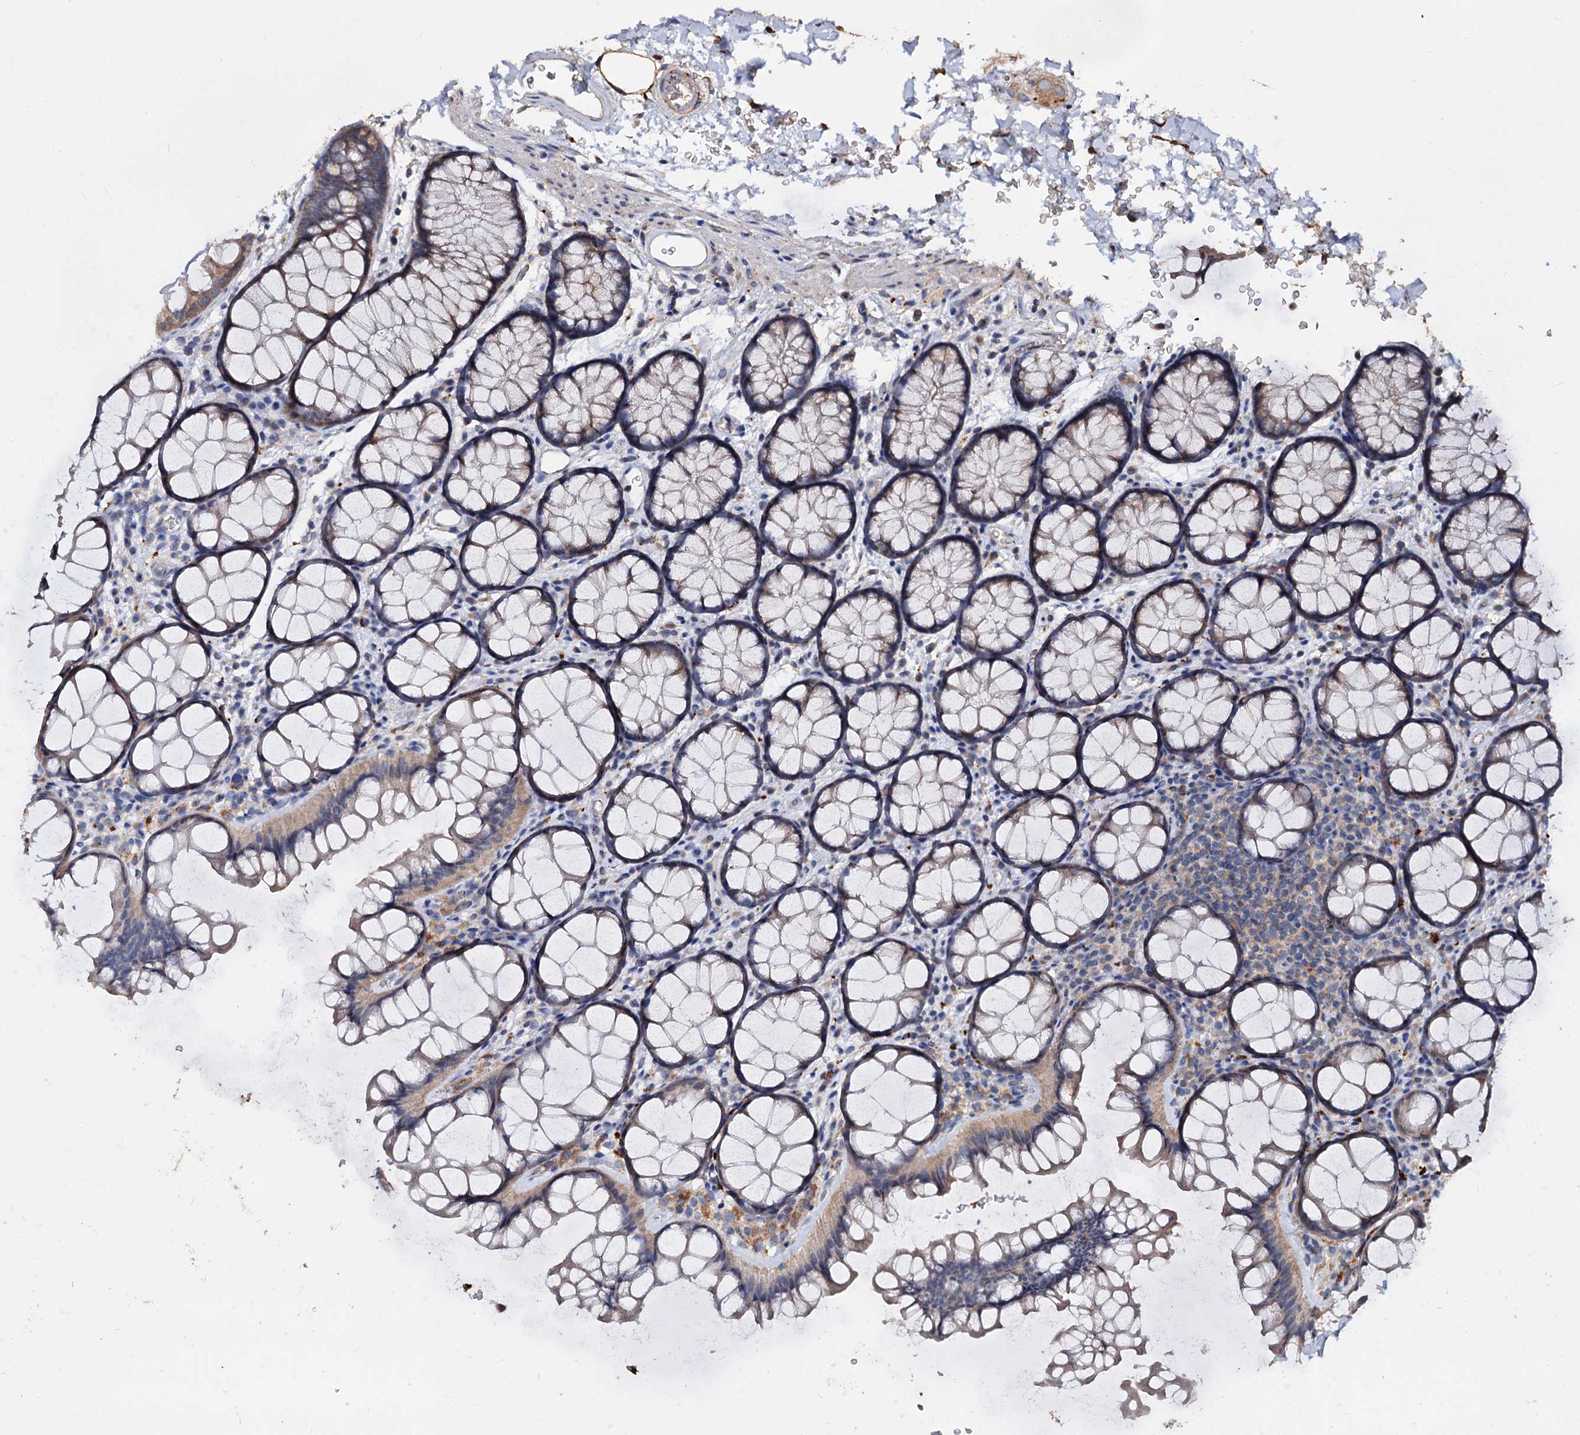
{"staining": {"intensity": "moderate", "quantity": "25%-75%", "location": "cytoplasmic/membranous"}, "tissue": "colon", "cell_type": "Endothelial cells", "image_type": "normal", "snomed": [{"axis": "morphology", "description": "Normal tissue, NOS"}, {"axis": "topography", "description": "Colon"}], "caption": "Human colon stained with a brown dye shows moderate cytoplasmic/membranous positive expression in approximately 25%-75% of endothelial cells.", "gene": "NOTCH2NLA", "patient": {"sex": "female", "age": 82}}